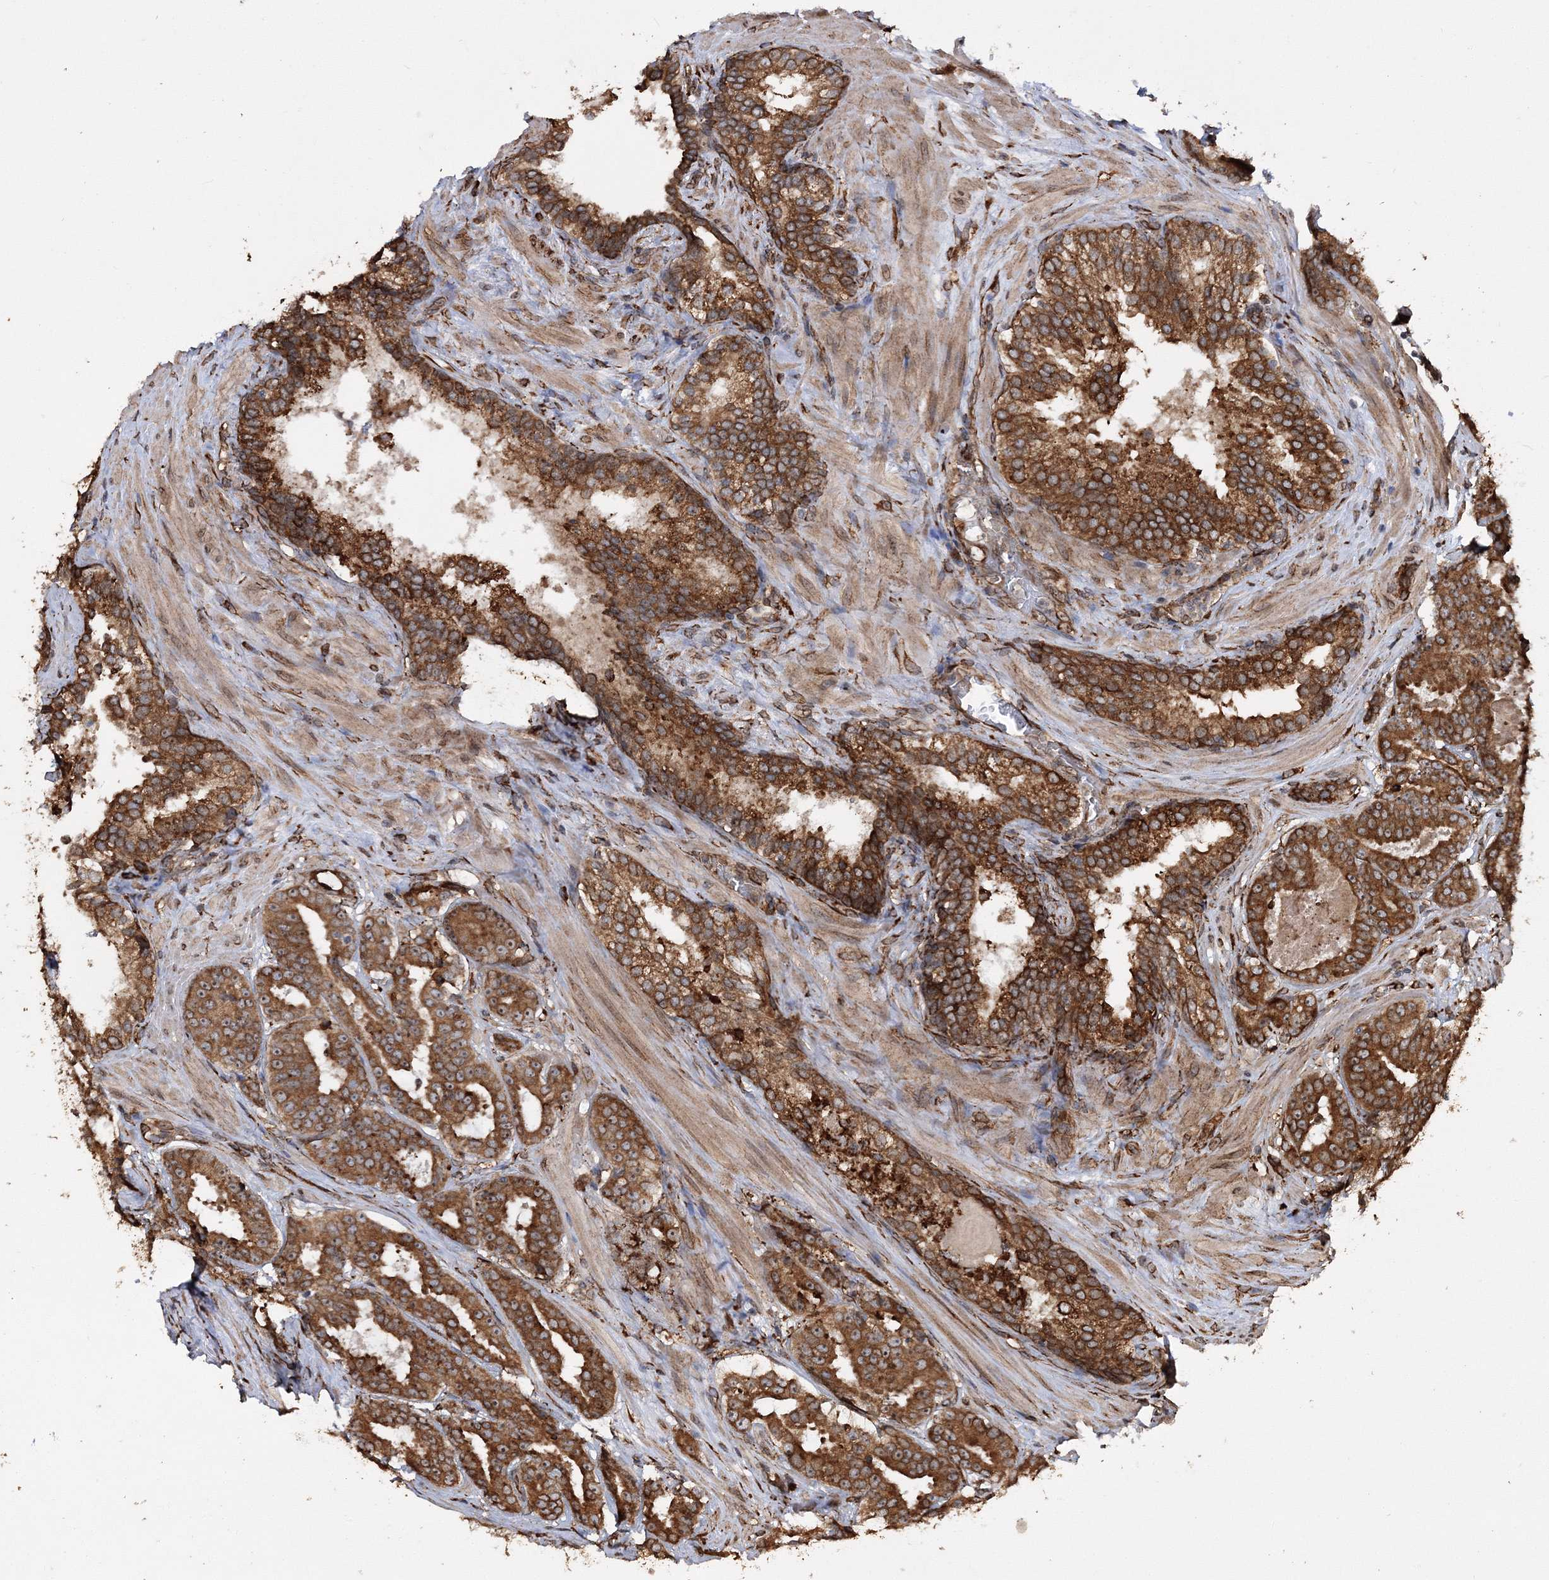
{"staining": {"intensity": "strong", "quantity": ">75%", "location": "cytoplasmic/membranous"}, "tissue": "prostate cancer", "cell_type": "Tumor cells", "image_type": "cancer", "snomed": [{"axis": "morphology", "description": "Adenocarcinoma, High grade"}, {"axis": "topography", "description": "Prostate"}], "caption": "Protein expression analysis of prostate cancer (adenocarcinoma (high-grade)) shows strong cytoplasmic/membranous staining in approximately >75% of tumor cells.", "gene": "SCRN3", "patient": {"sex": "male", "age": 57}}